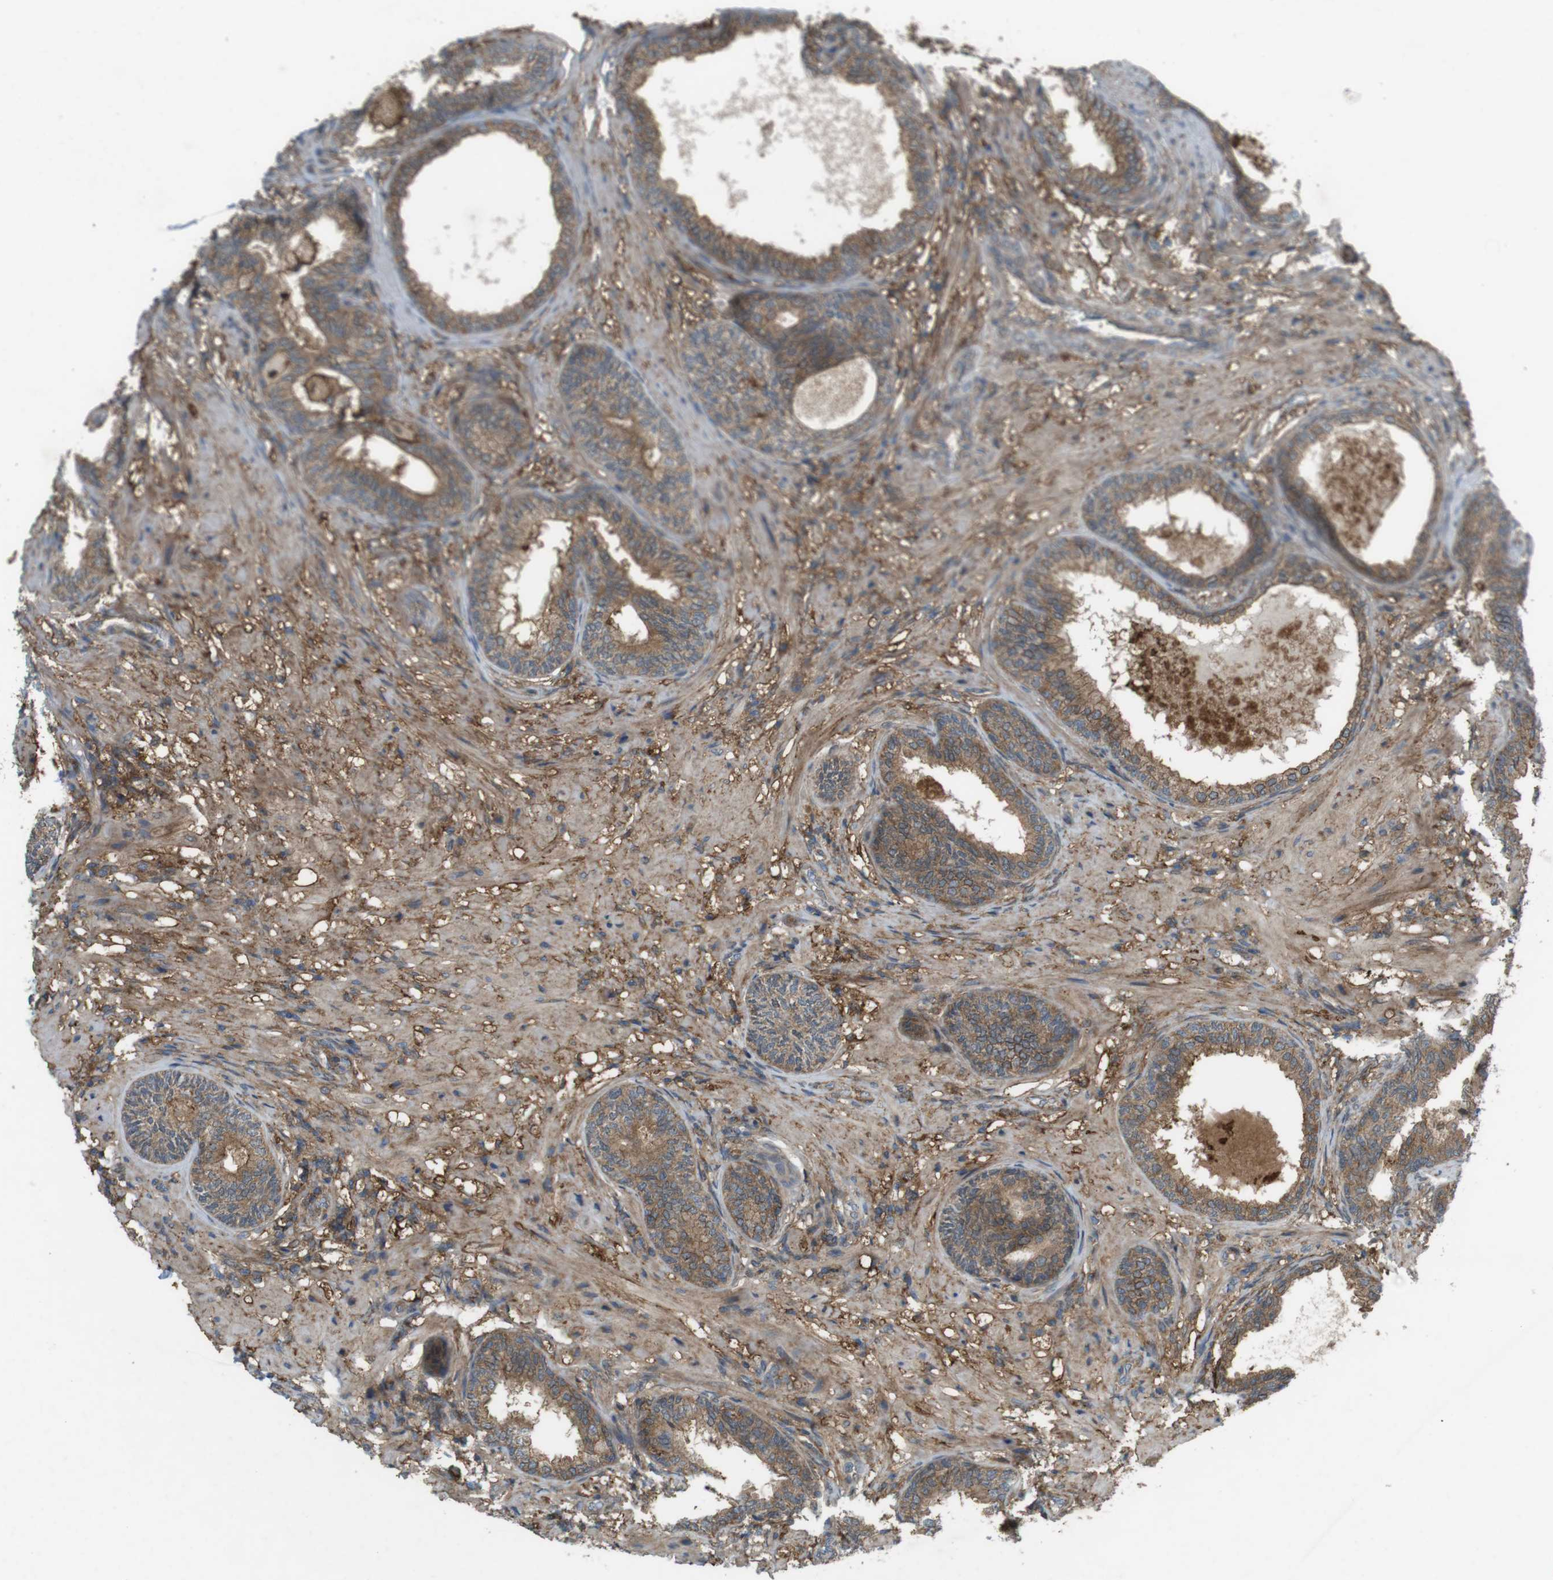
{"staining": {"intensity": "moderate", "quantity": ">75%", "location": "cytoplasmic/membranous"}, "tissue": "prostate", "cell_type": "Glandular cells", "image_type": "normal", "snomed": [{"axis": "morphology", "description": "Normal tissue, NOS"}, {"axis": "topography", "description": "Prostate"}], "caption": "Benign prostate exhibits moderate cytoplasmic/membranous expression in about >75% of glandular cells, visualized by immunohistochemistry.", "gene": "DDAH2", "patient": {"sex": "male", "age": 76}}